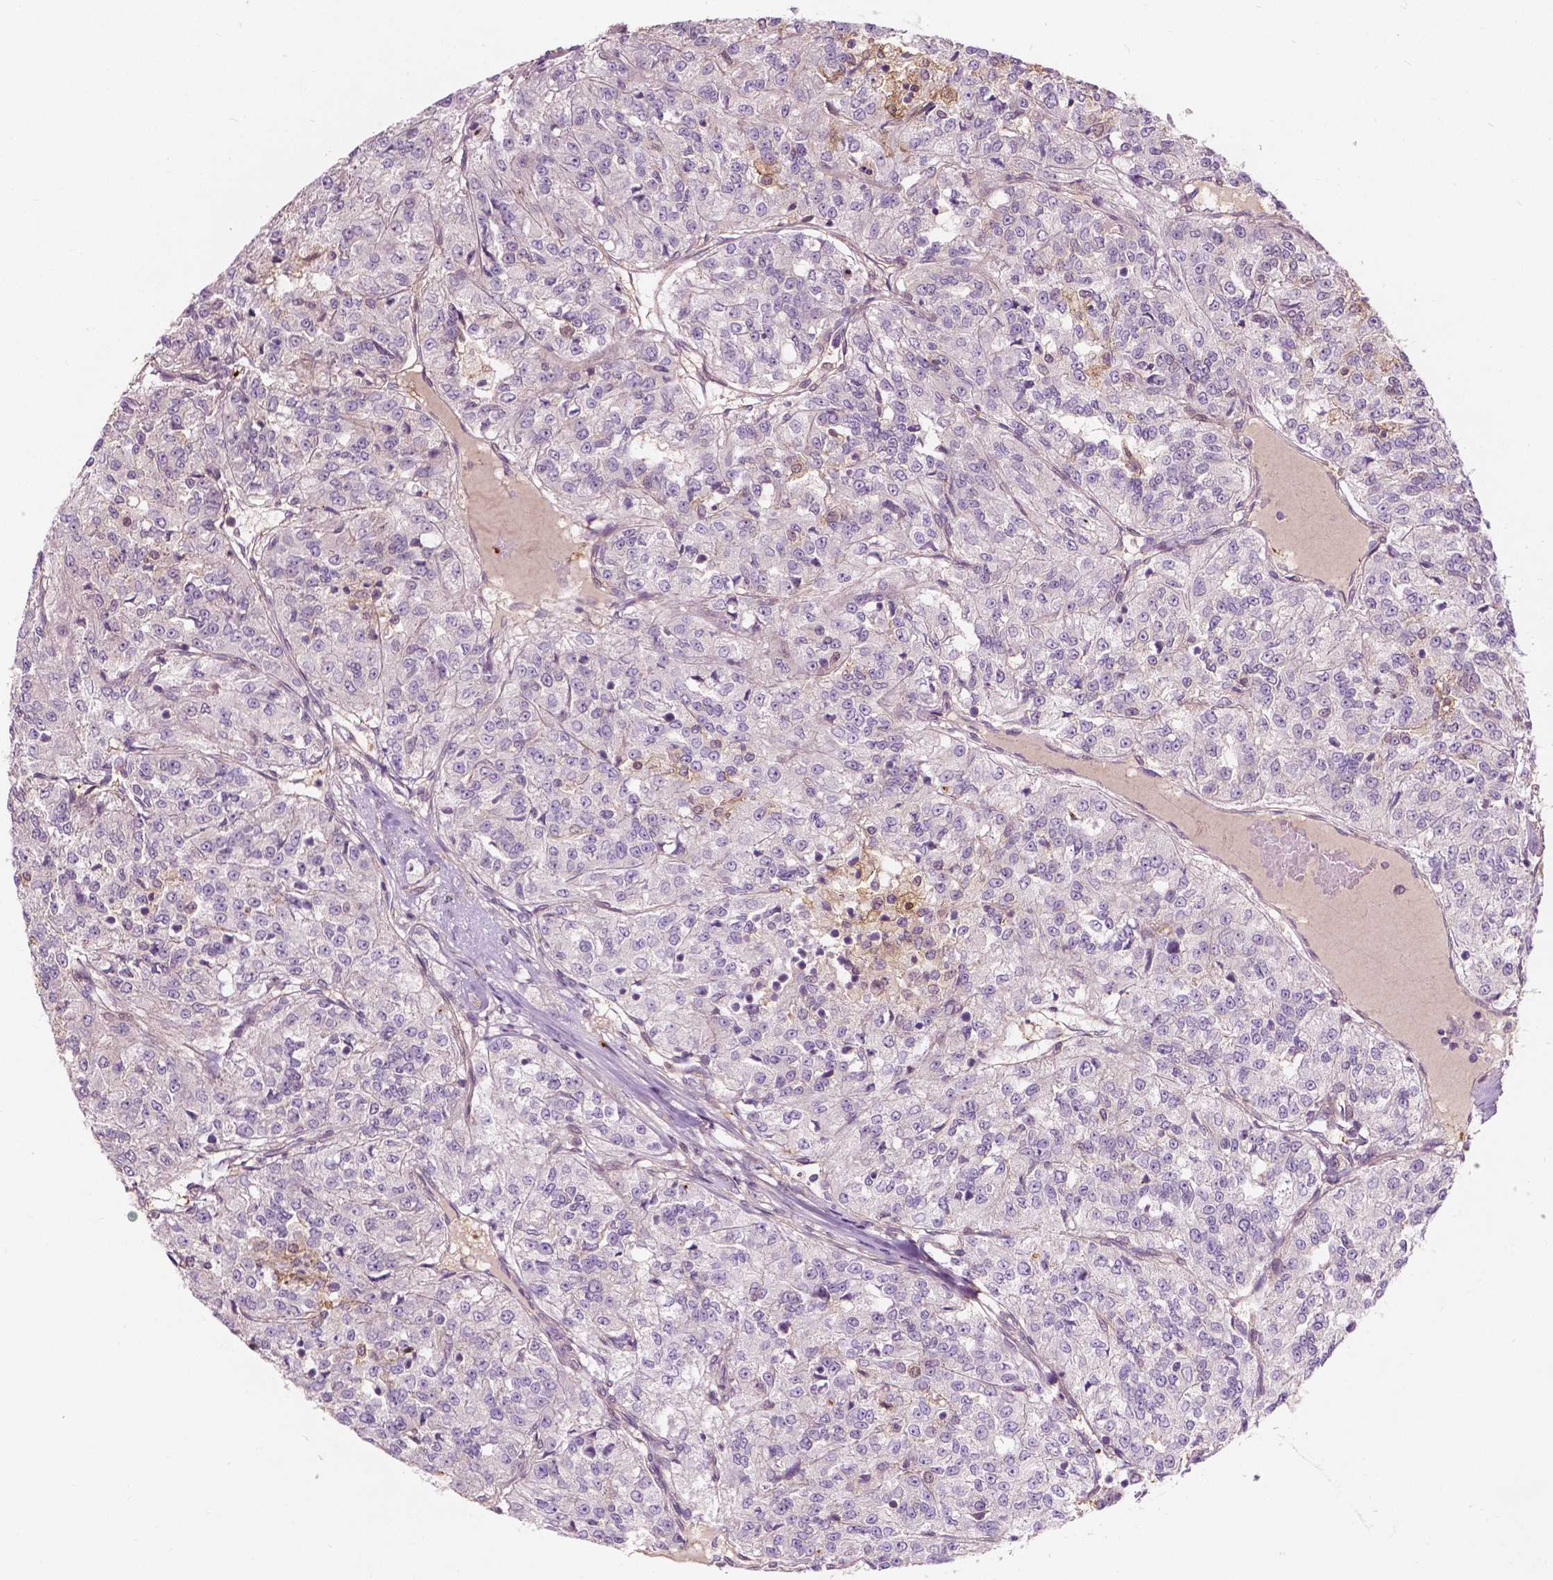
{"staining": {"intensity": "negative", "quantity": "none", "location": "none"}, "tissue": "renal cancer", "cell_type": "Tumor cells", "image_type": "cancer", "snomed": [{"axis": "morphology", "description": "Adenocarcinoma, NOS"}, {"axis": "topography", "description": "Kidney"}], "caption": "DAB (3,3'-diaminobenzidine) immunohistochemical staining of human renal cancer (adenocarcinoma) reveals no significant expression in tumor cells.", "gene": "GPR37", "patient": {"sex": "female", "age": 63}}